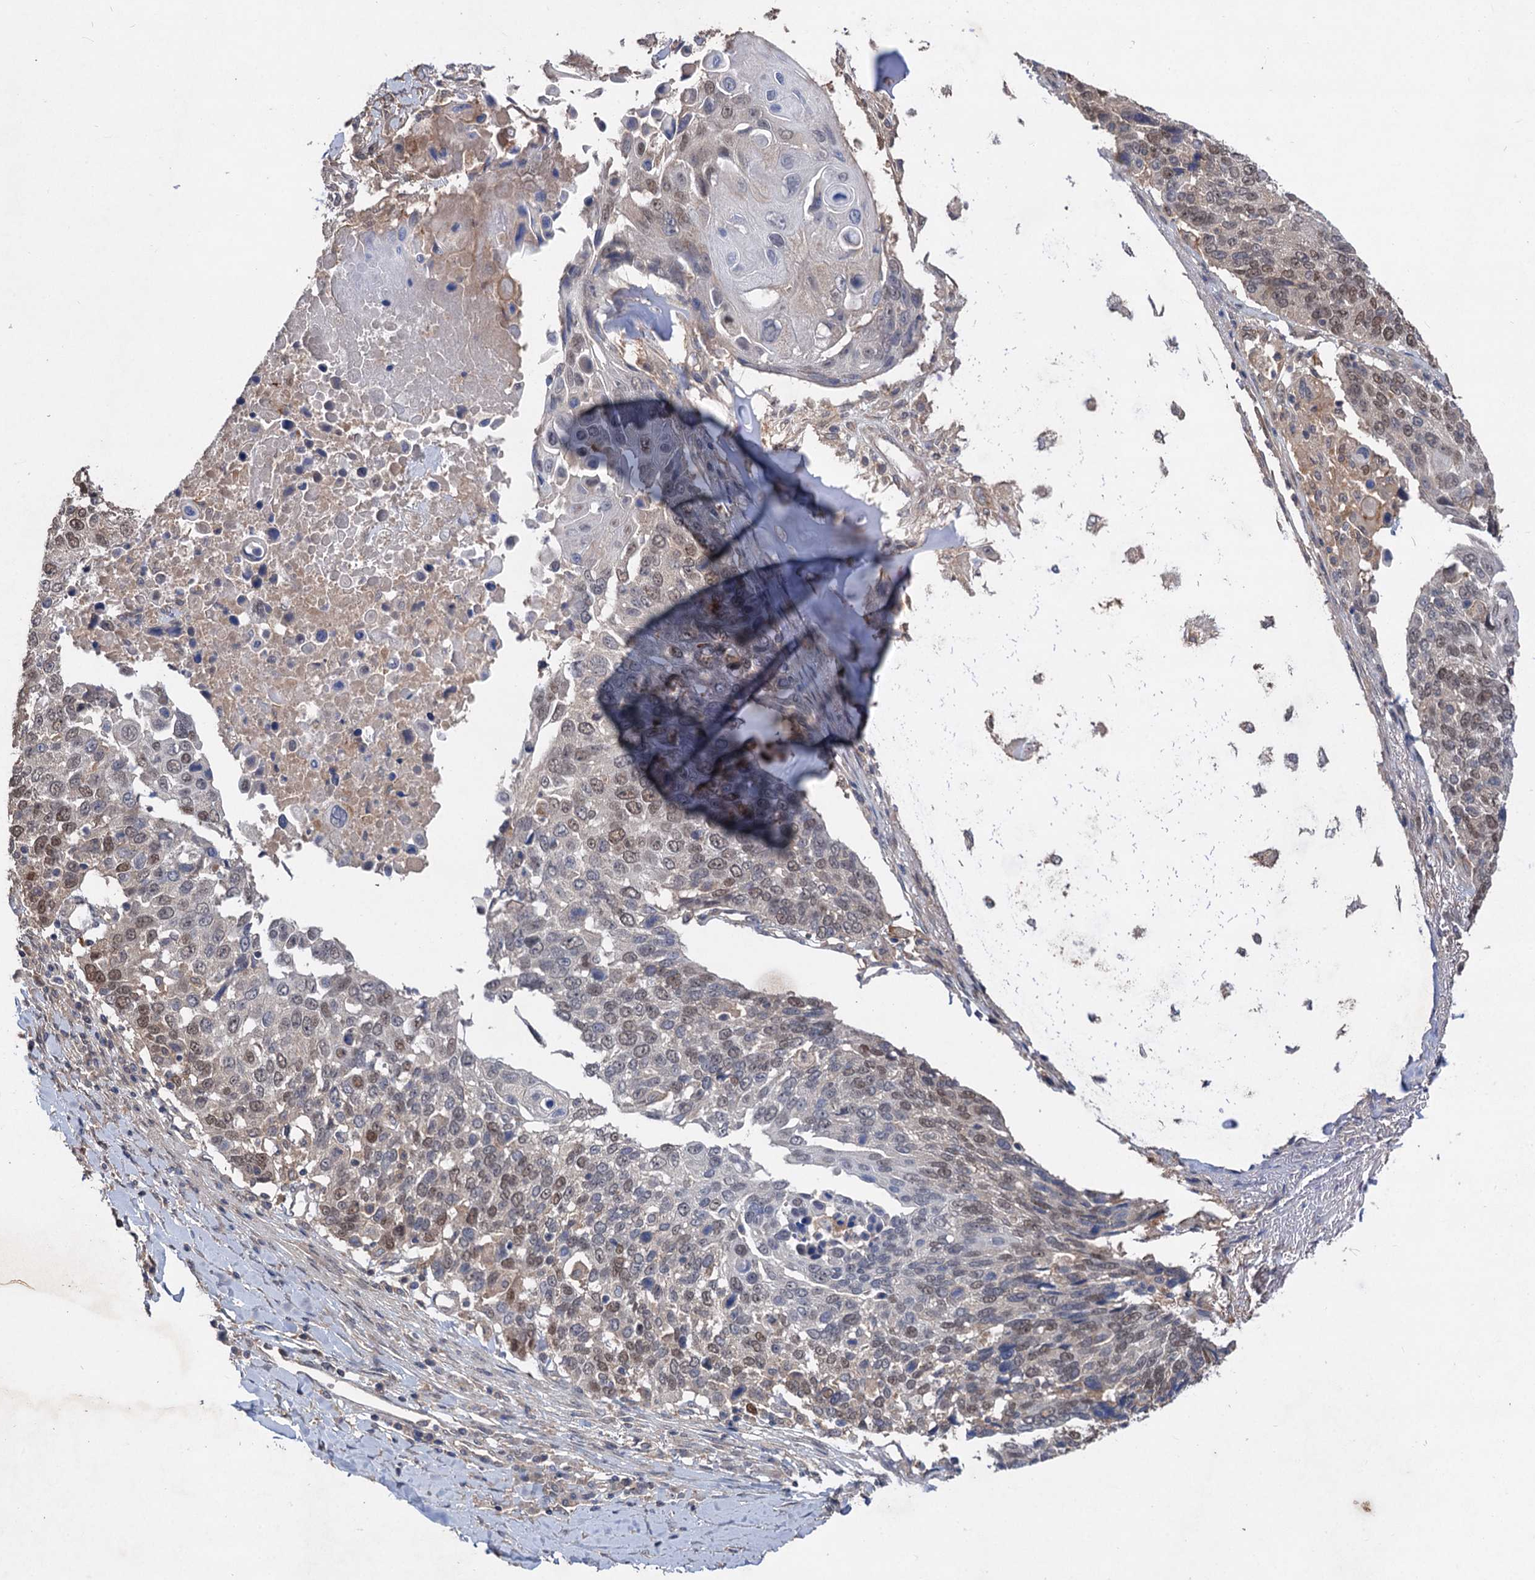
{"staining": {"intensity": "moderate", "quantity": "25%-75%", "location": "nuclear"}, "tissue": "lung cancer", "cell_type": "Tumor cells", "image_type": "cancer", "snomed": [{"axis": "morphology", "description": "Squamous cell carcinoma, NOS"}, {"axis": "topography", "description": "Lung"}], "caption": "Lung squamous cell carcinoma stained with a protein marker exhibits moderate staining in tumor cells.", "gene": "NUDCD2", "patient": {"sex": "male", "age": 66}}